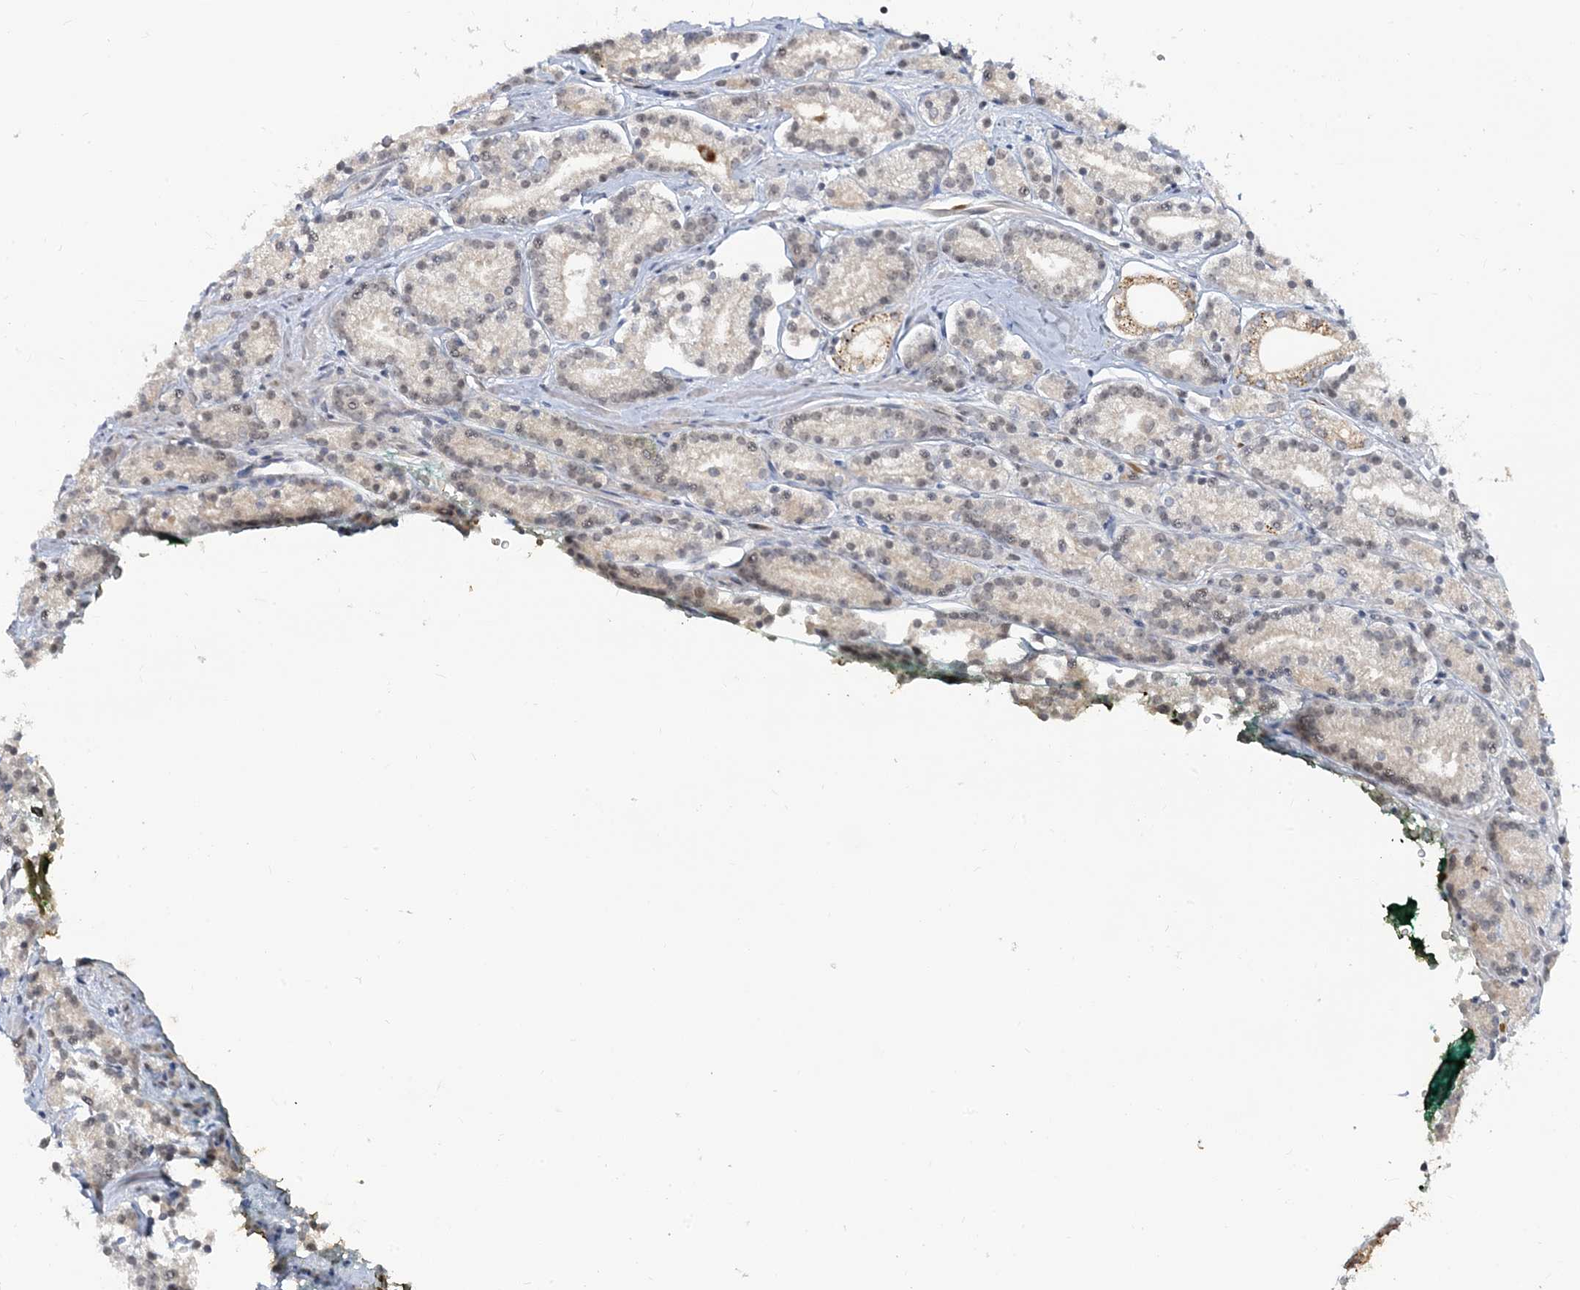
{"staining": {"intensity": "negative", "quantity": "none", "location": "none"}, "tissue": "prostate cancer", "cell_type": "Tumor cells", "image_type": "cancer", "snomed": [{"axis": "morphology", "description": "Adenocarcinoma, High grade"}, {"axis": "topography", "description": "Prostate"}], "caption": "This is a photomicrograph of immunohistochemistry staining of prostate cancer, which shows no staining in tumor cells. Nuclei are stained in blue.", "gene": "LEXM", "patient": {"sex": "male", "age": 69}}